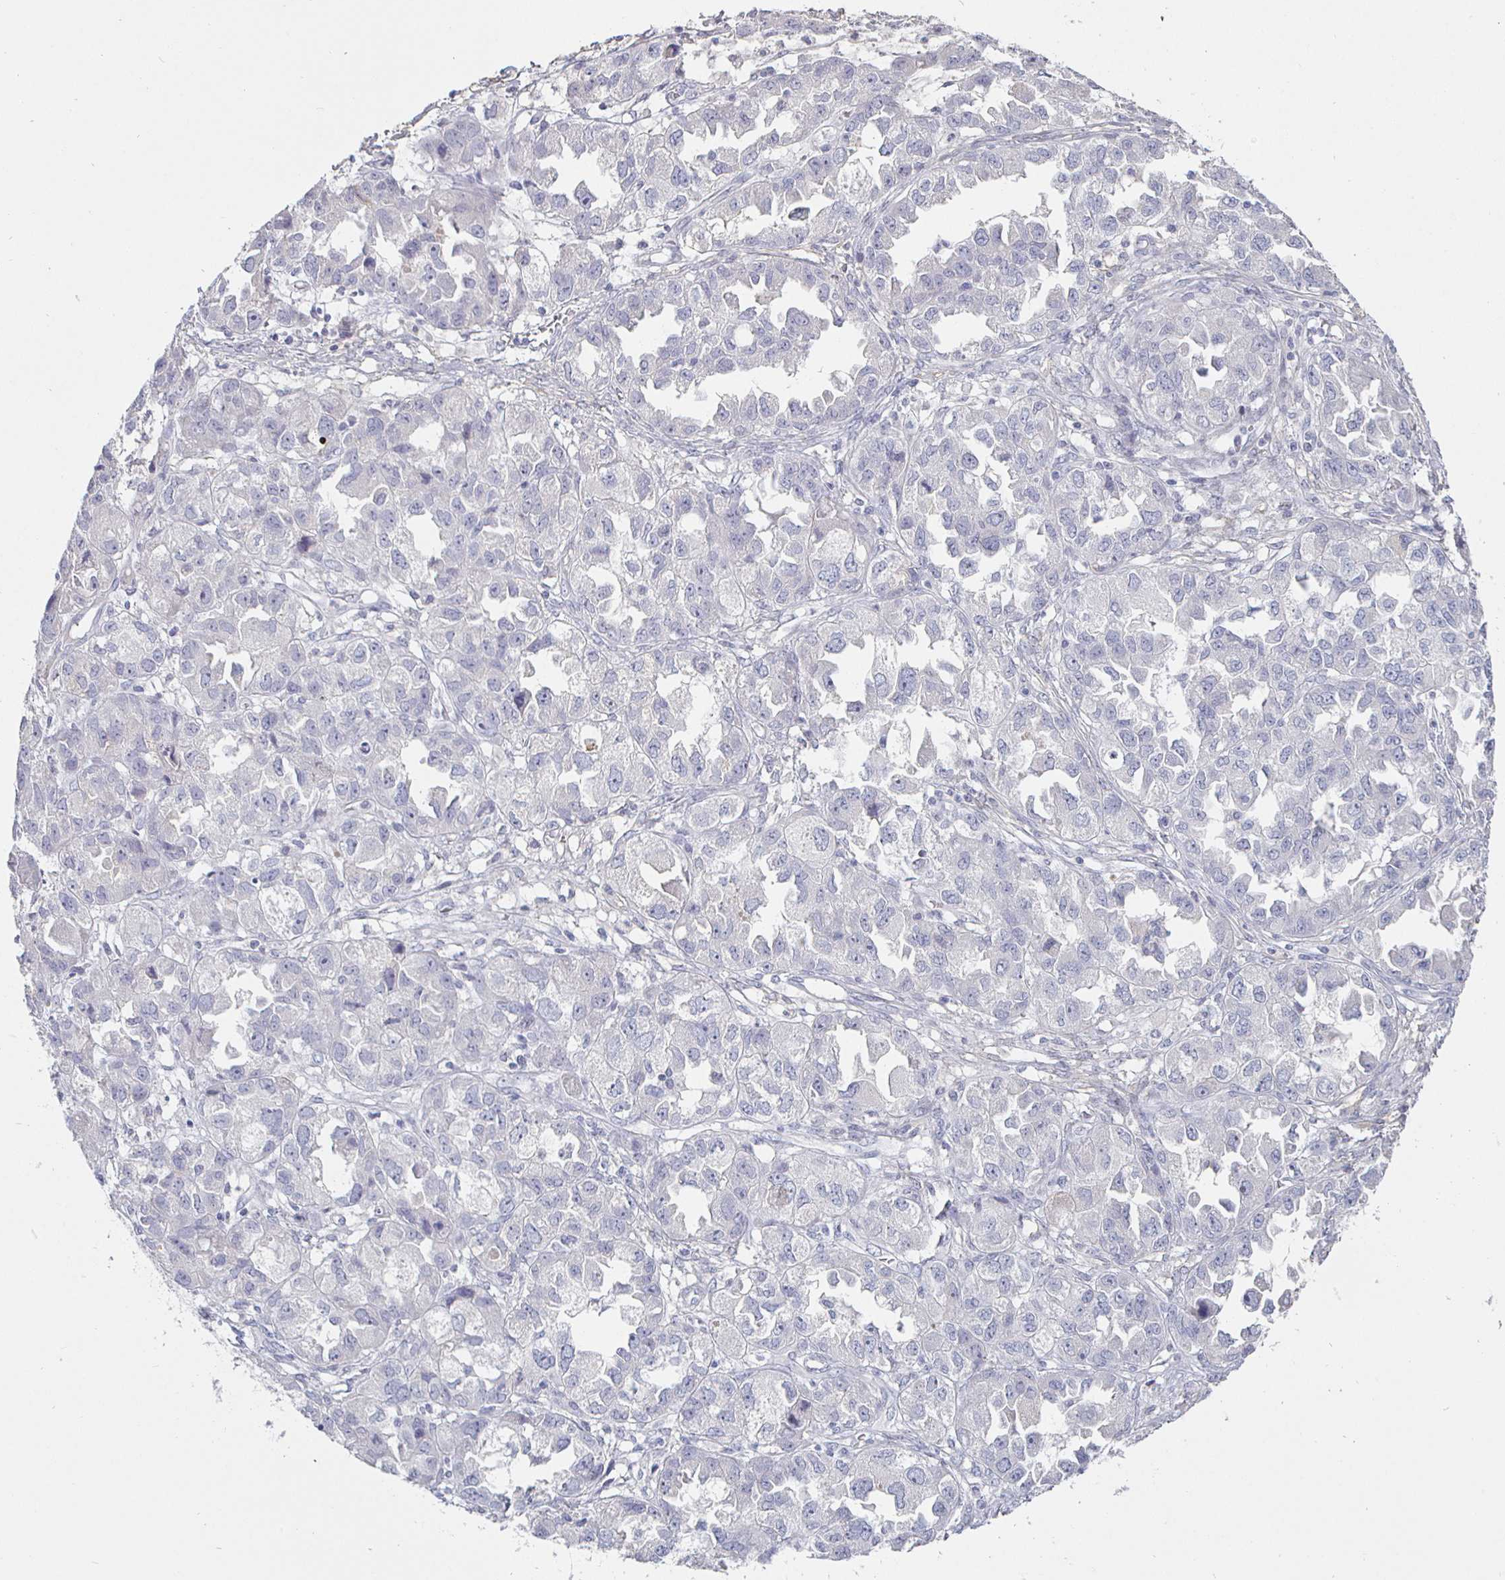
{"staining": {"intensity": "negative", "quantity": "none", "location": "none"}, "tissue": "ovarian cancer", "cell_type": "Tumor cells", "image_type": "cancer", "snomed": [{"axis": "morphology", "description": "Cystadenocarcinoma, serous, NOS"}, {"axis": "topography", "description": "Ovary"}], "caption": "This is a image of immunohistochemistry staining of ovarian cancer, which shows no expression in tumor cells.", "gene": "ENPP1", "patient": {"sex": "female", "age": 84}}